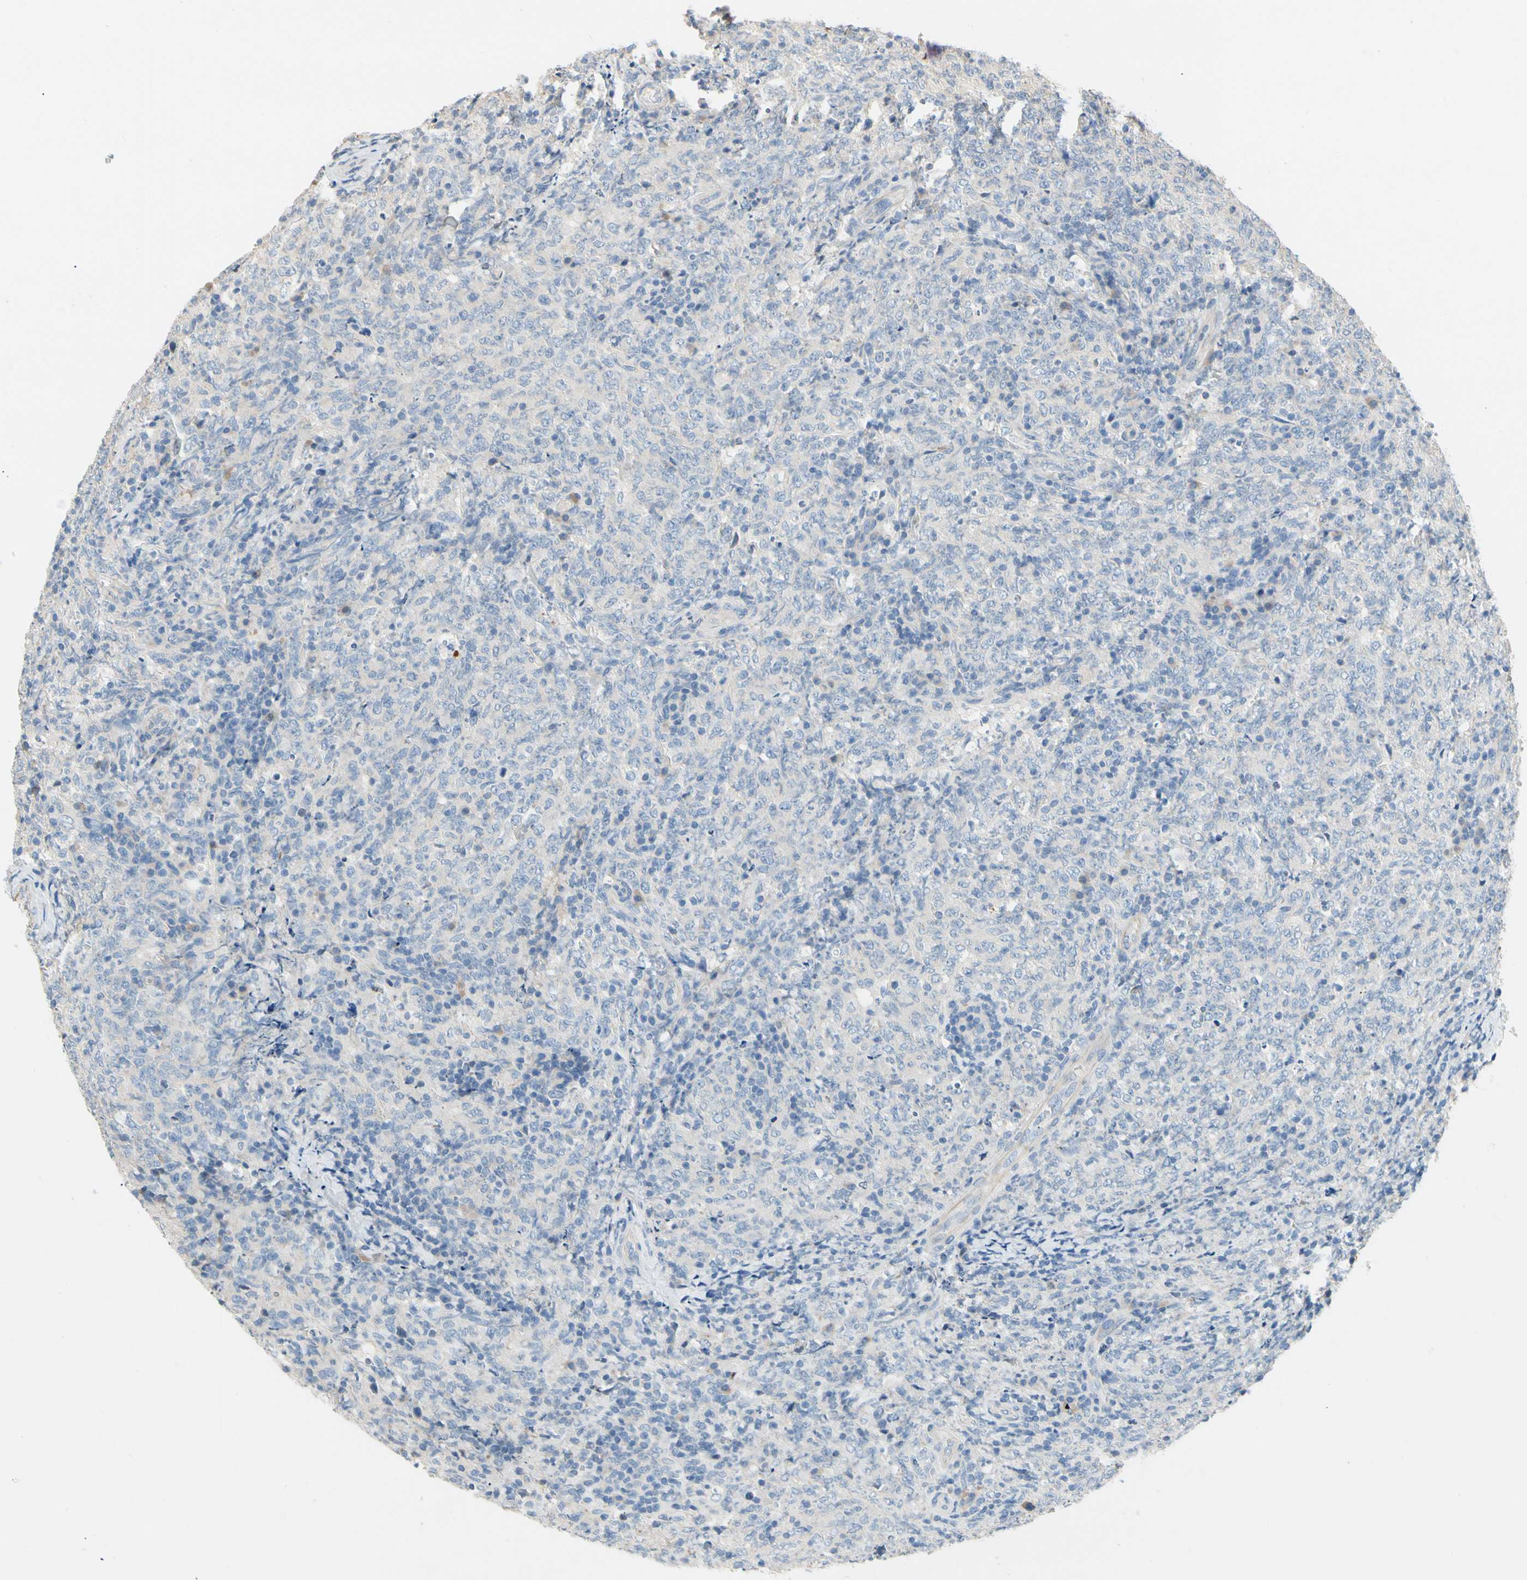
{"staining": {"intensity": "negative", "quantity": "none", "location": "none"}, "tissue": "lymphoma", "cell_type": "Tumor cells", "image_type": "cancer", "snomed": [{"axis": "morphology", "description": "Malignant lymphoma, non-Hodgkin's type, High grade"}, {"axis": "topography", "description": "Tonsil"}], "caption": "The IHC photomicrograph has no significant expression in tumor cells of malignant lymphoma, non-Hodgkin's type (high-grade) tissue.", "gene": "CCM2L", "patient": {"sex": "female", "age": 36}}